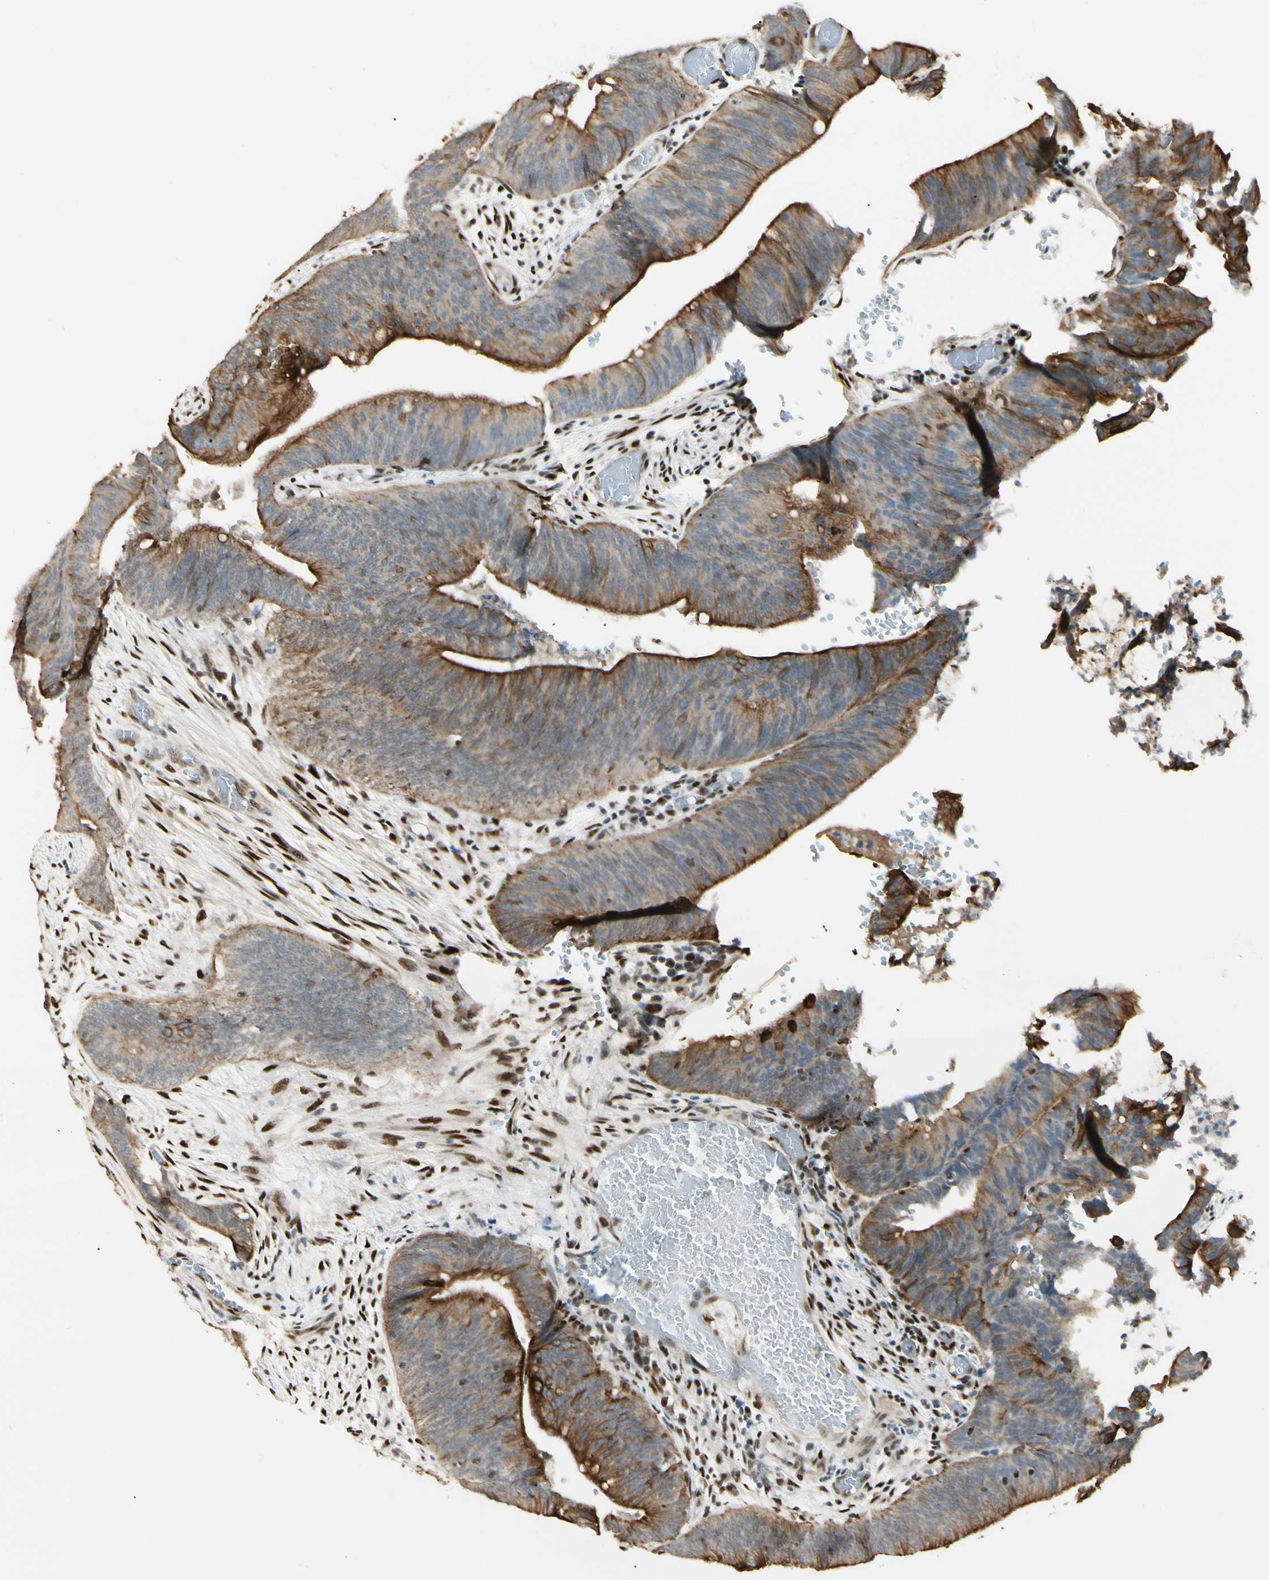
{"staining": {"intensity": "strong", "quantity": ">75%", "location": "cytoplasmic/membranous"}, "tissue": "colorectal cancer", "cell_type": "Tumor cells", "image_type": "cancer", "snomed": [{"axis": "morphology", "description": "Adenocarcinoma, NOS"}, {"axis": "topography", "description": "Rectum"}], "caption": "Adenocarcinoma (colorectal) stained with a protein marker displays strong staining in tumor cells.", "gene": "ATXN1", "patient": {"sex": "female", "age": 66}}